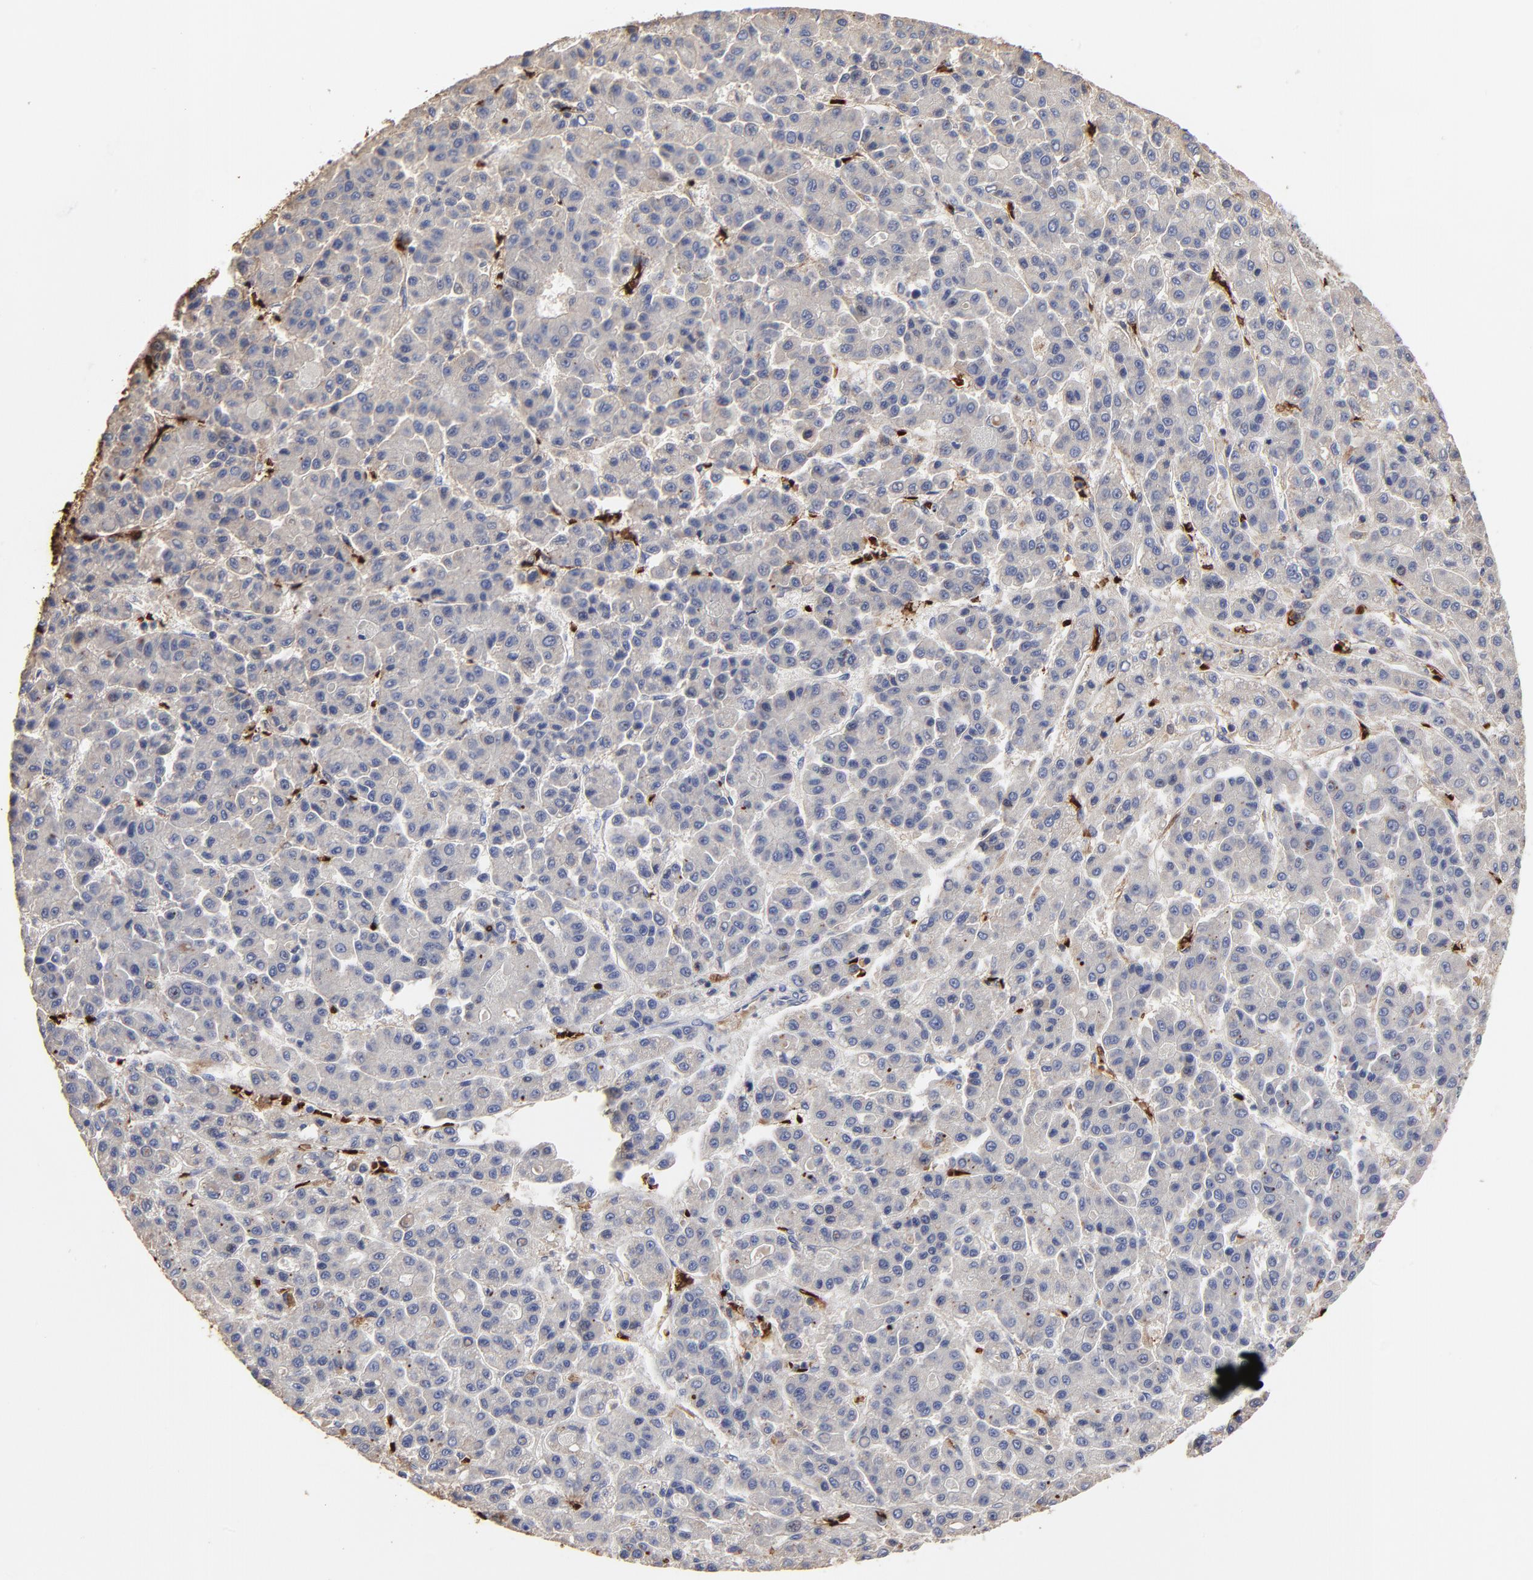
{"staining": {"intensity": "weak", "quantity": ">75%", "location": "cytoplasmic/membranous"}, "tissue": "liver cancer", "cell_type": "Tumor cells", "image_type": "cancer", "snomed": [{"axis": "morphology", "description": "Carcinoma, Hepatocellular, NOS"}, {"axis": "topography", "description": "Liver"}], "caption": "Immunohistochemical staining of human liver hepatocellular carcinoma exhibits weak cytoplasmic/membranous protein staining in approximately >75% of tumor cells.", "gene": "PAG1", "patient": {"sex": "male", "age": 70}}